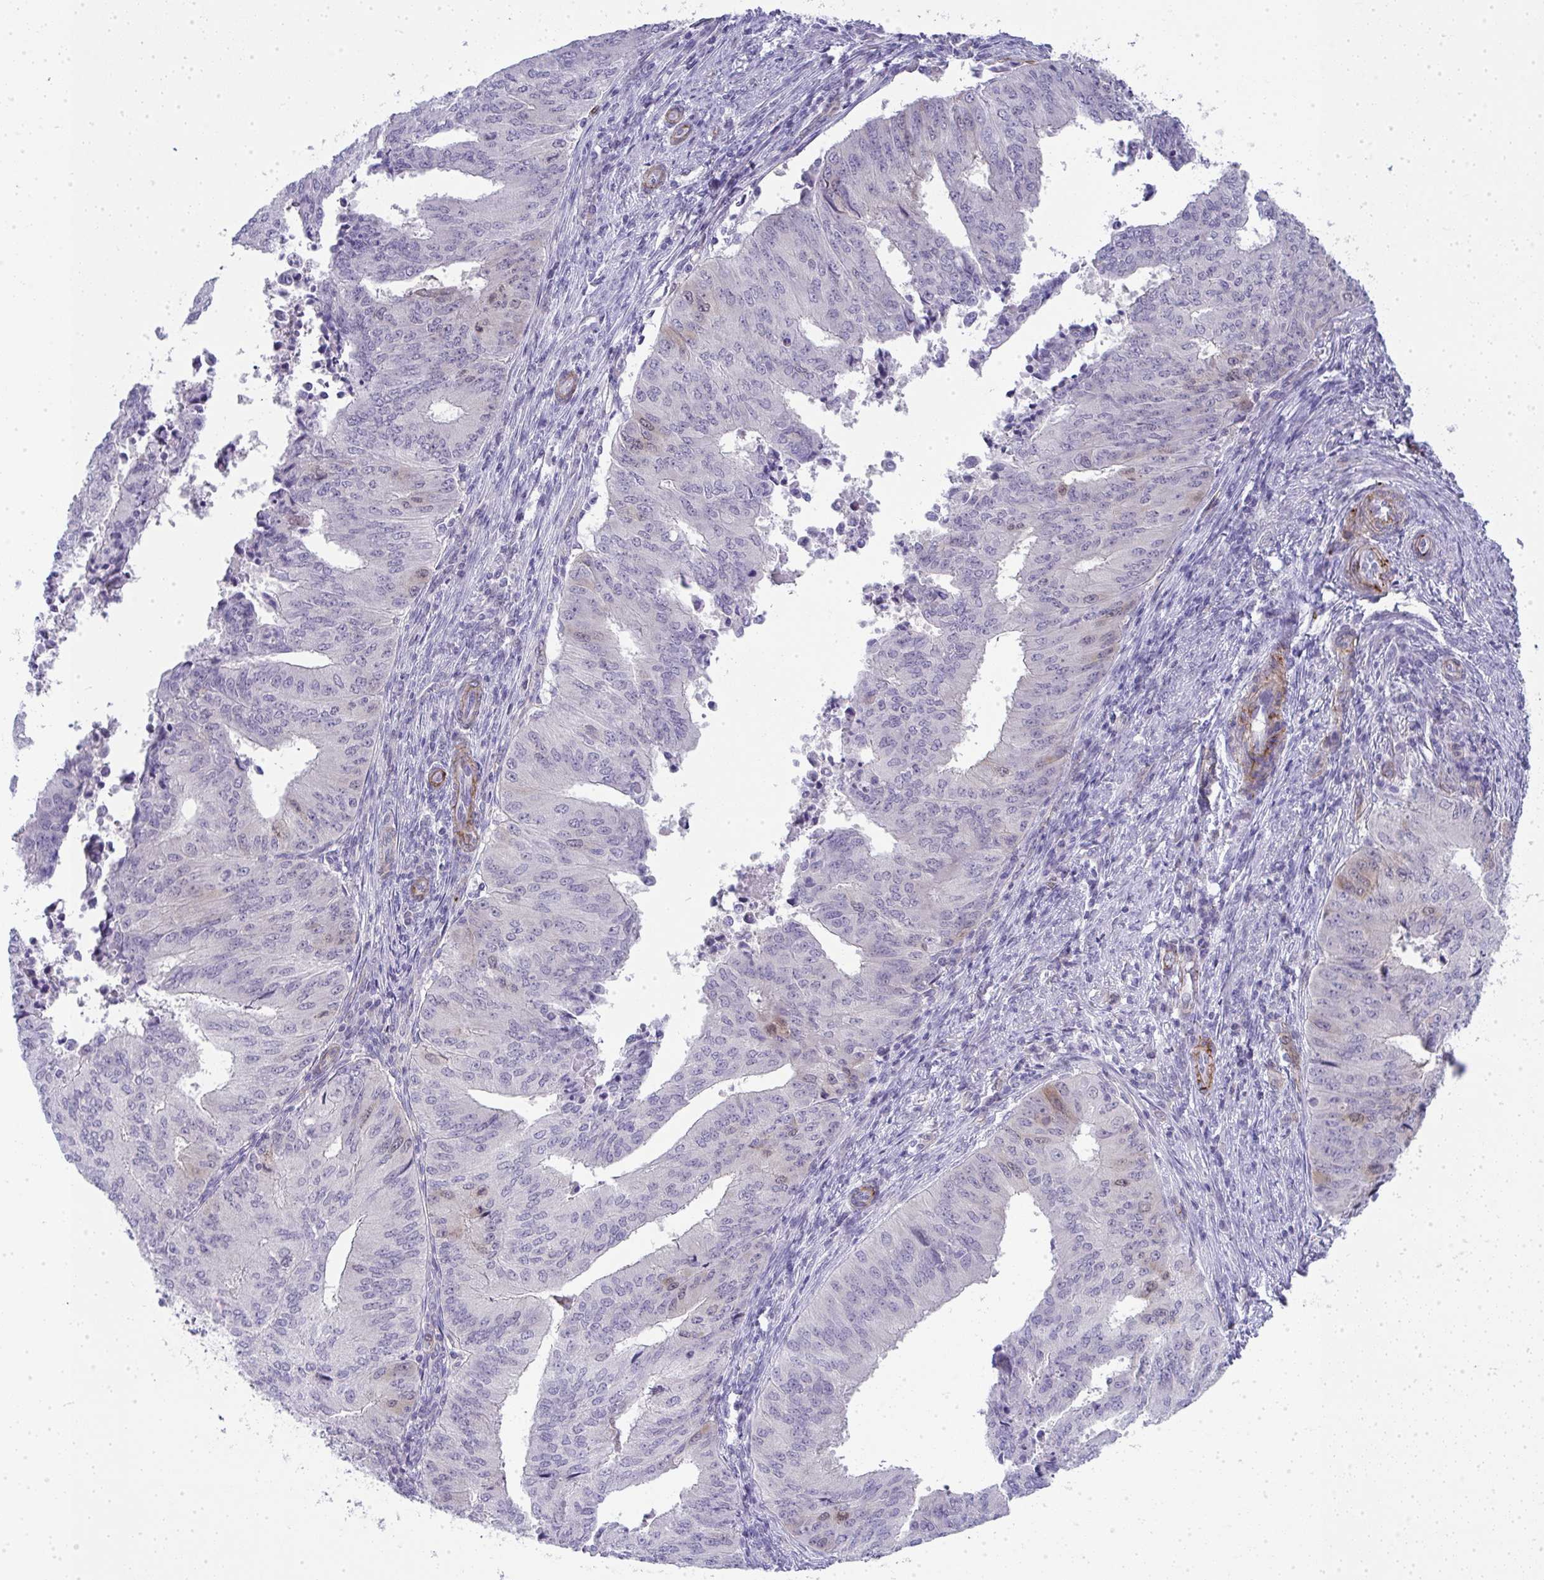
{"staining": {"intensity": "negative", "quantity": "none", "location": "none"}, "tissue": "endometrial cancer", "cell_type": "Tumor cells", "image_type": "cancer", "snomed": [{"axis": "morphology", "description": "Adenocarcinoma, NOS"}, {"axis": "topography", "description": "Endometrium"}], "caption": "A histopathology image of adenocarcinoma (endometrial) stained for a protein shows no brown staining in tumor cells.", "gene": "UBE2S", "patient": {"sex": "female", "age": 50}}